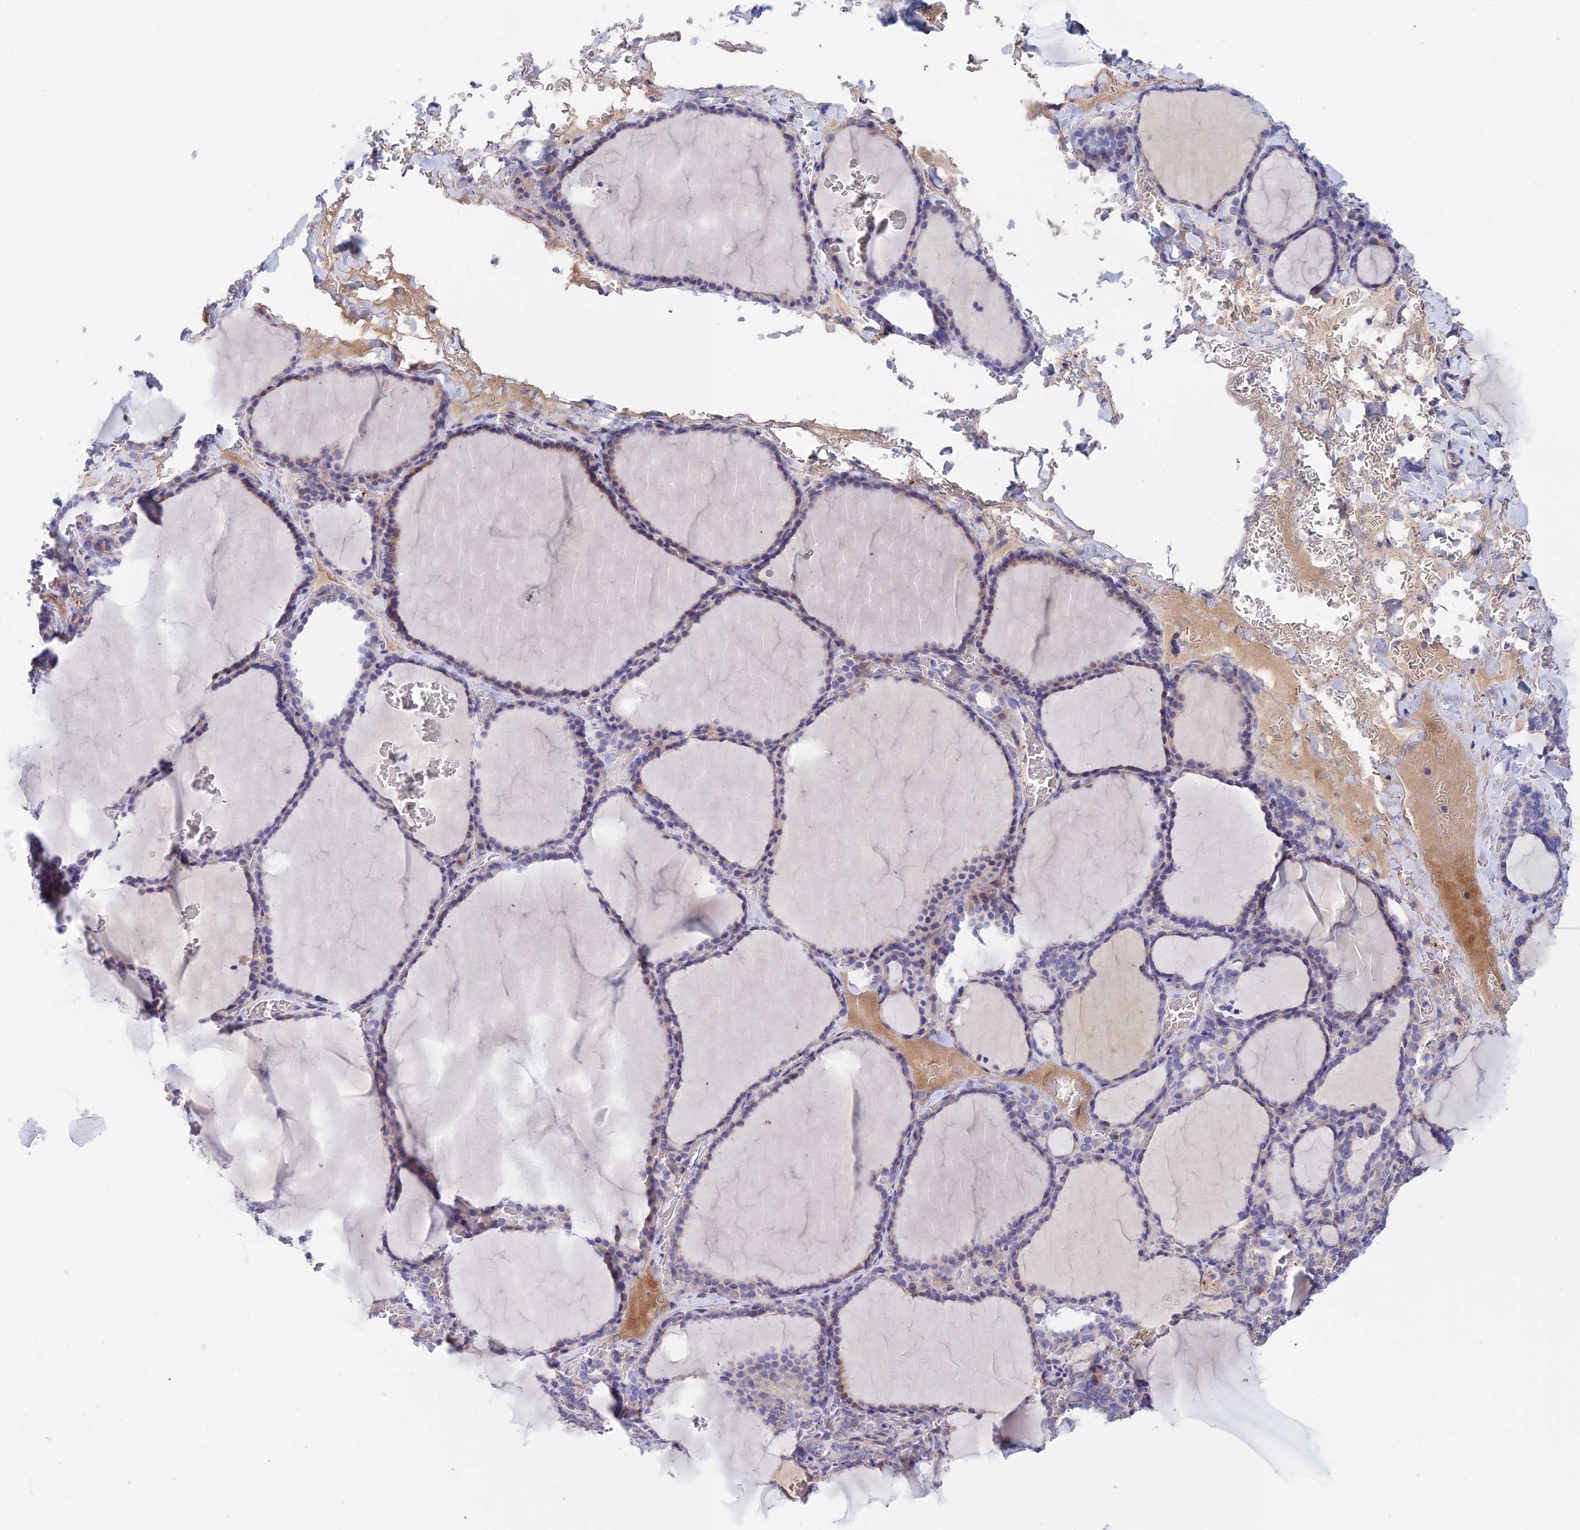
{"staining": {"intensity": "negative", "quantity": "none", "location": "none"}, "tissue": "thyroid gland", "cell_type": "Glandular cells", "image_type": "normal", "snomed": [{"axis": "morphology", "description": "Normal tissue, NOS"}, {"axis": "topography", "description": "Thyroid gland"}], "caption": "Immunohistochemistry (IHC) histopathology image of normal thyroid gland stained for a protein (brown), which shows no staining in glandular cells. The staining was performed using DAB (3,3'-diaminobenzidine) to visualize the protein expression in brown, while the nuclei were stained in blue with hematoxylin (Magnification: 20x).", "gene": "CCDC157", "patient": {"sex": "female", "age": 39}}